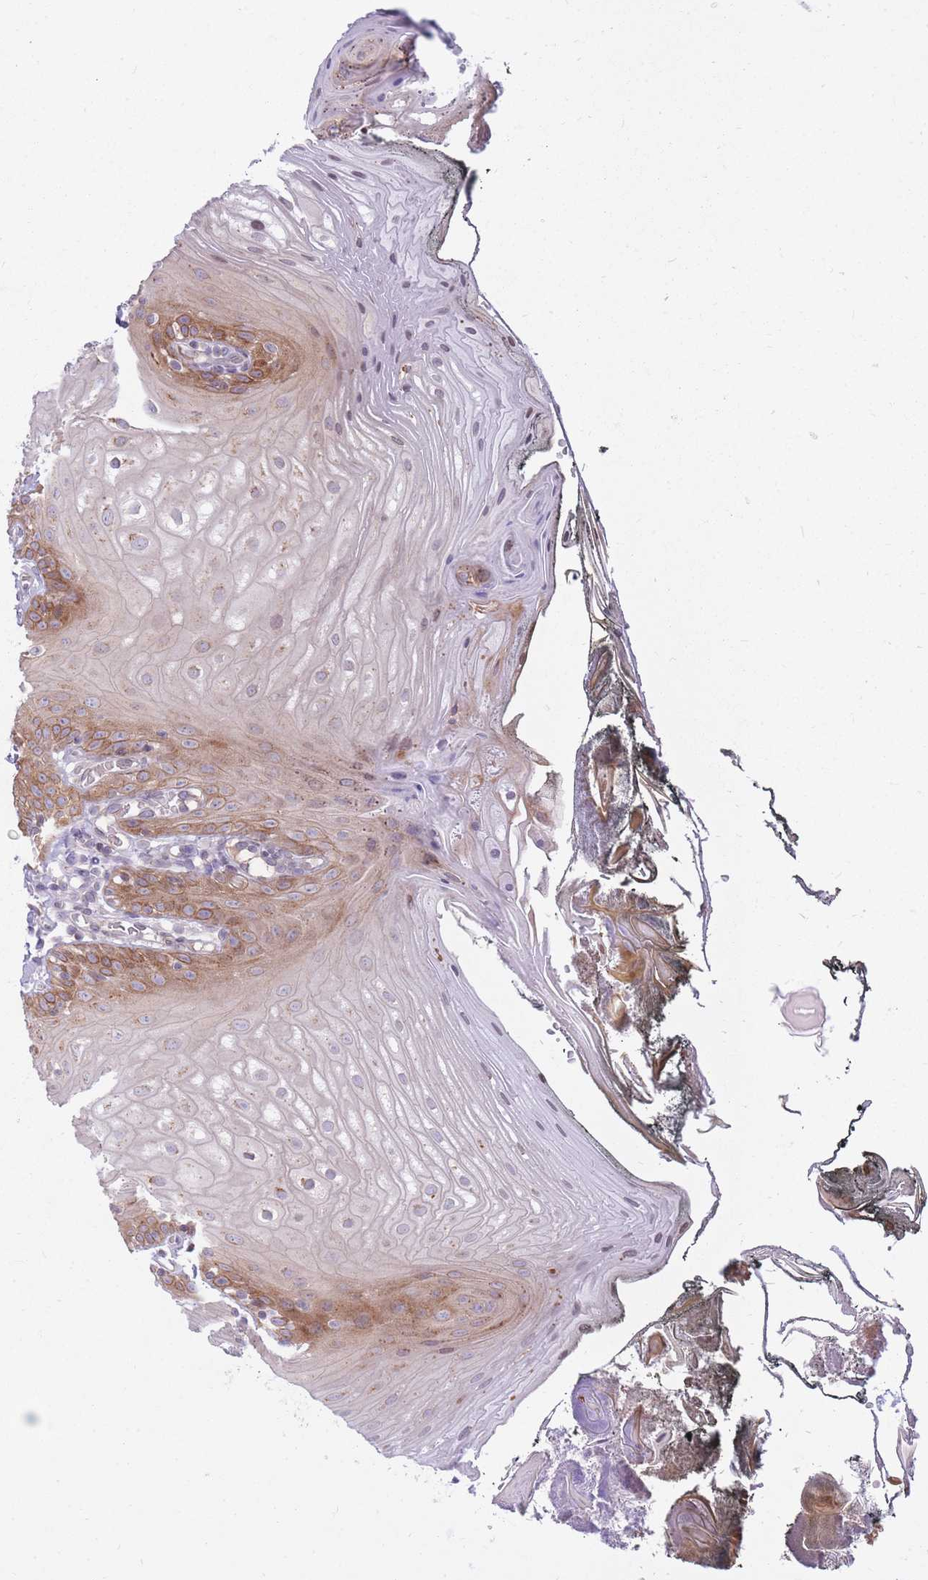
{"staining": {"intensity": "moderate", "quantity": ">75%", "location": "cytoplasmic/membranous"}, "tissue": "oral mucosa", "cell_type": "Squamous epithelial cells", "image_type": "normal", "snomed": [{"axis": "morphology", "description": "Normal tissue, NOS"}, {"axis": "morphology", "description": "Squamous cell carcinoma, NOS"}, {"axis": "topography", "description": "Oral tissue"}, {"axis": "topography", "description": "Head-Neck"}], "caption": "Moderate cytoplasmic/membranous expression for a protein is identified in approximately >75% of squamous epithelial cells of normal oral mucosa using immunohistochemistry (IHC).", "gene": "HOOK2", "patient": {"sex": "female", "age": 81}}